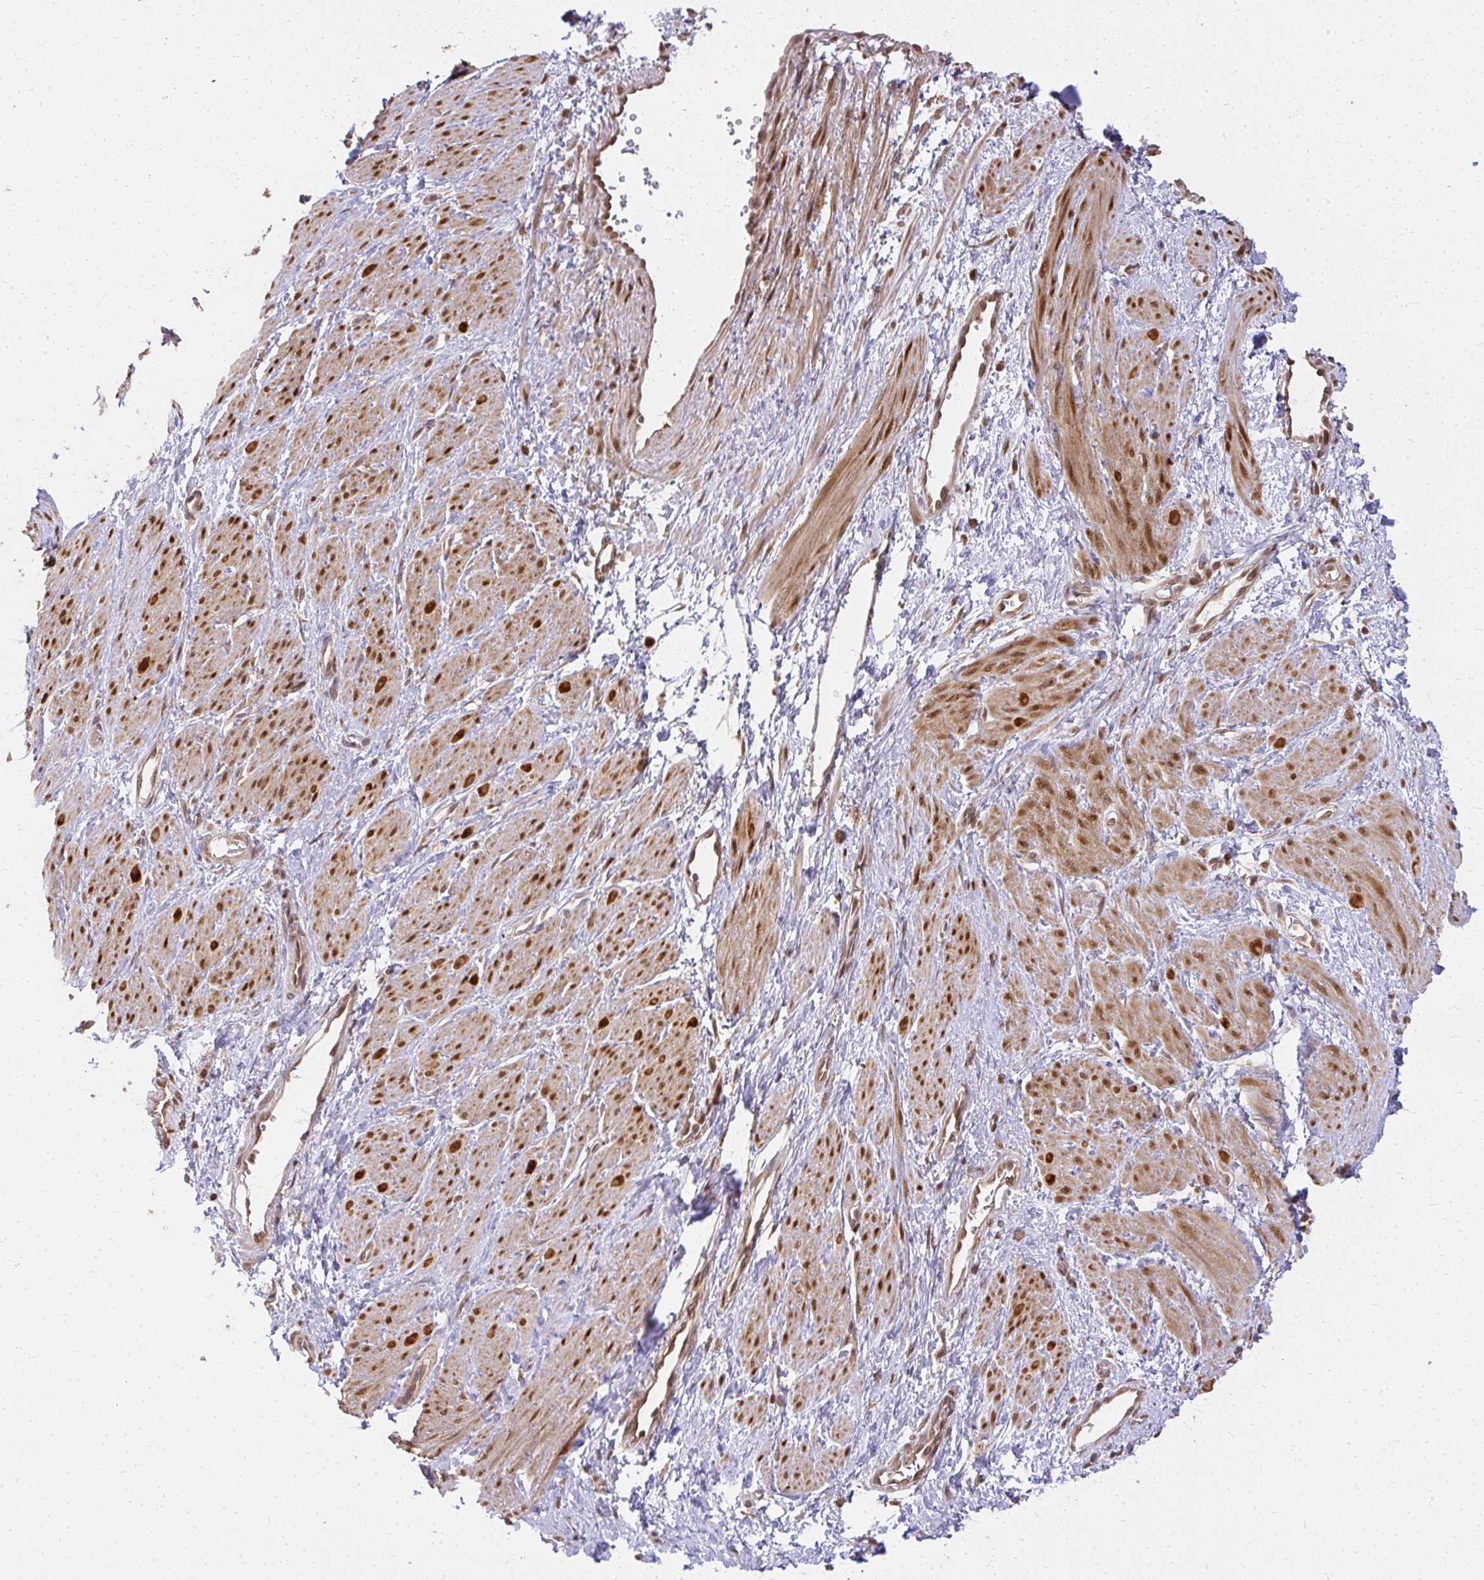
{"staining": {"intensity": "strong", "quantity": ">75%", "location": "nuclear"}, "tissue": "smooth muscle", "cell_type": "Smooth muscle cells", "image_type": "normal", "snomed": [{"axis": "morphology", "description": "Normal tissue, NOS"}, {"axis": "topography", "description": "Smooth muscle"}, {"axis": "topography", "description": "Uterus"}], "caption": "Immunohistochemistry of benign smooth muscle shows high levels of strong nuclear staining in approximately >75% of smooth muscle cells. The staining is performed using DAB brown chromogen to label protein expression. The nuclei are counter-stained blue using hematoxylin.", "gene": "LARS2", "patient": {"sex": "female", "age": 39}}